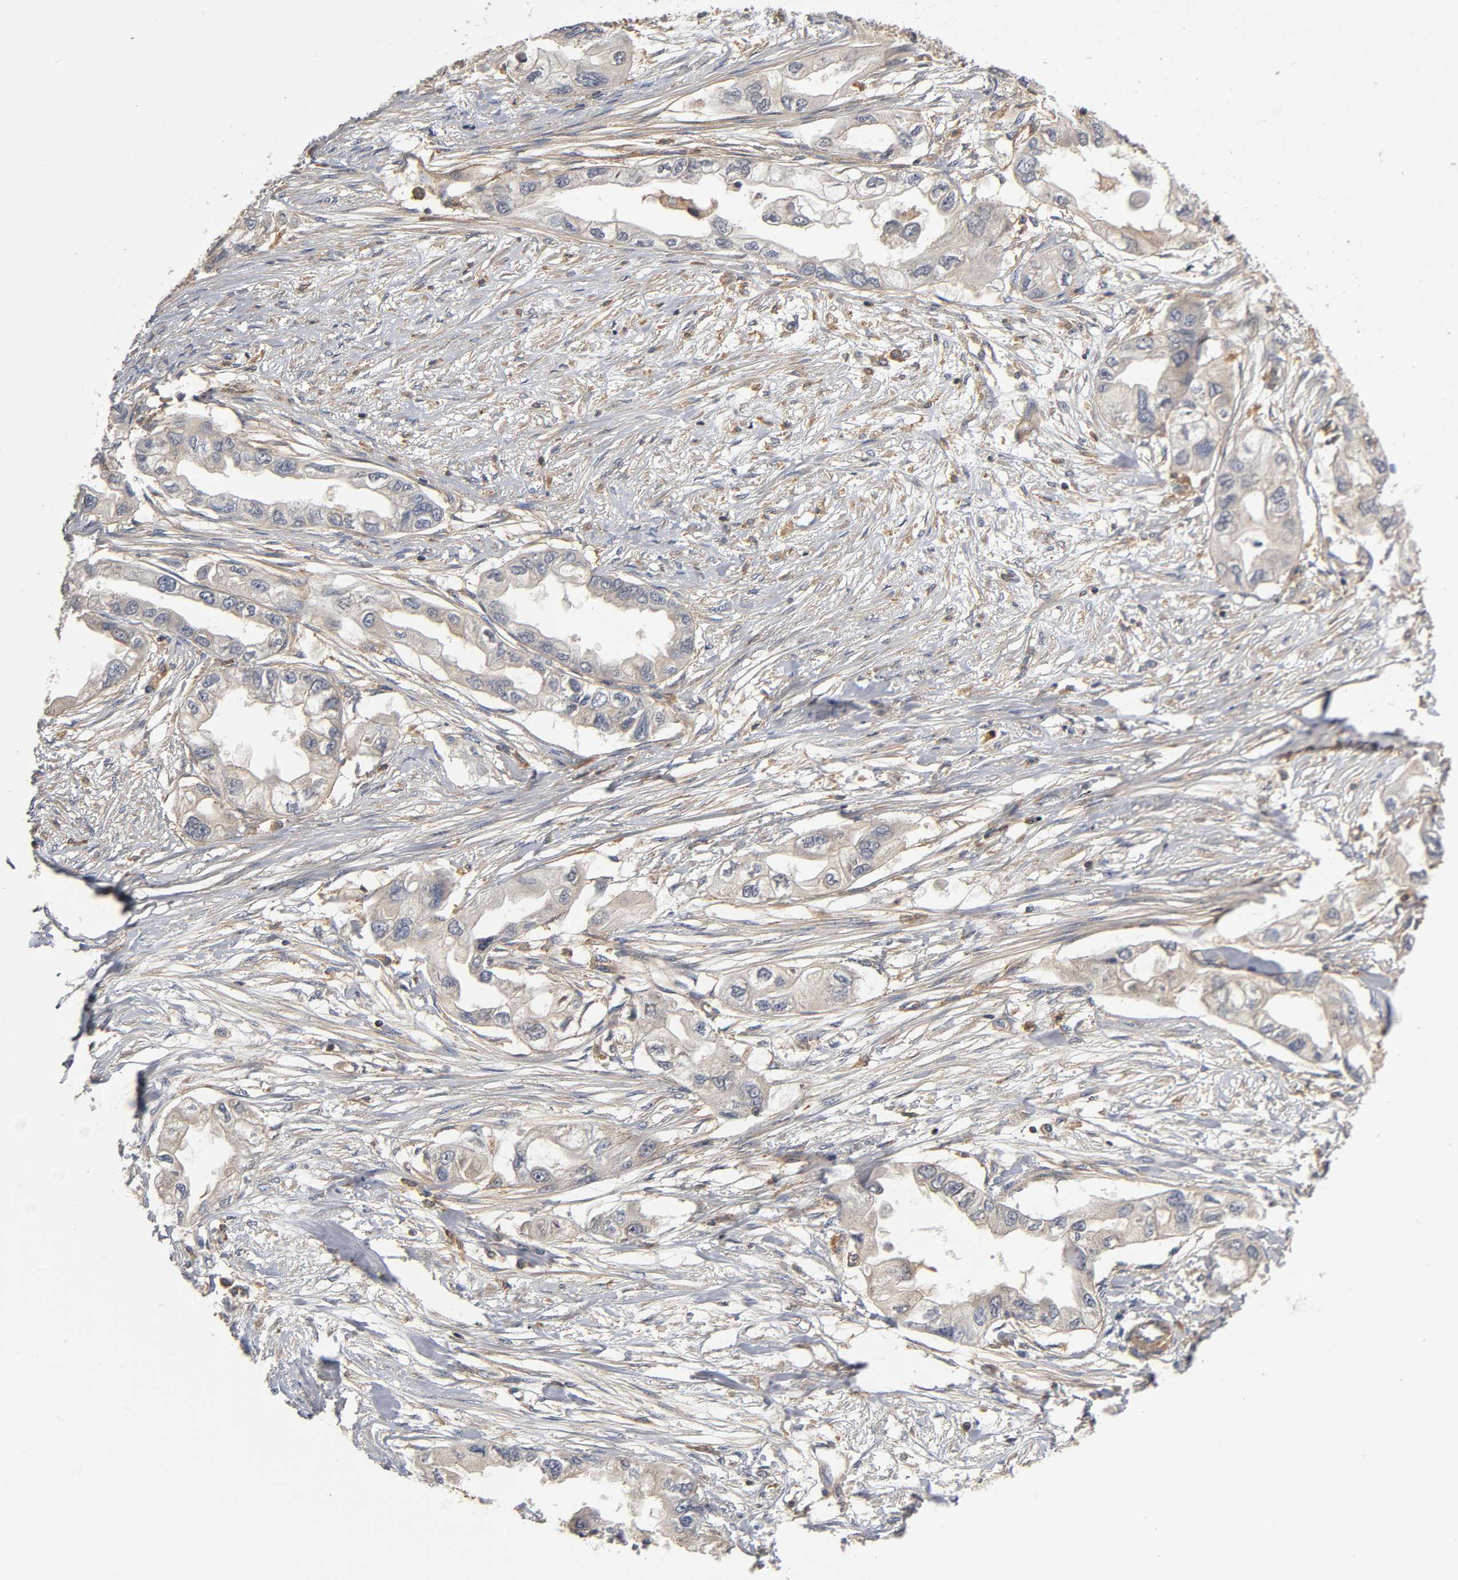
{"staining": {"intensity": "moderate", "quantity": "25%-75%", "location": "cytoplasmic/membranous"}, "tissue": "endometrial cancer", "cell_type": "Tumor cells", "image_type": "cancer", "snomed": [{"axis": "morphology", "description": "Adenocarcinoma, NOS"}, {"axis": "topography", "description": "Endometrium"}], "caption": "A micrograph showing moderate cytoplasmic/membranous positivity in about 25%-75% of tumor cells in endometrial adenocarcinoma, as visualized by brown immunohistochemical staining.", "gene": "ACTR2", "patient": {"sex": "female", "age": 67}}